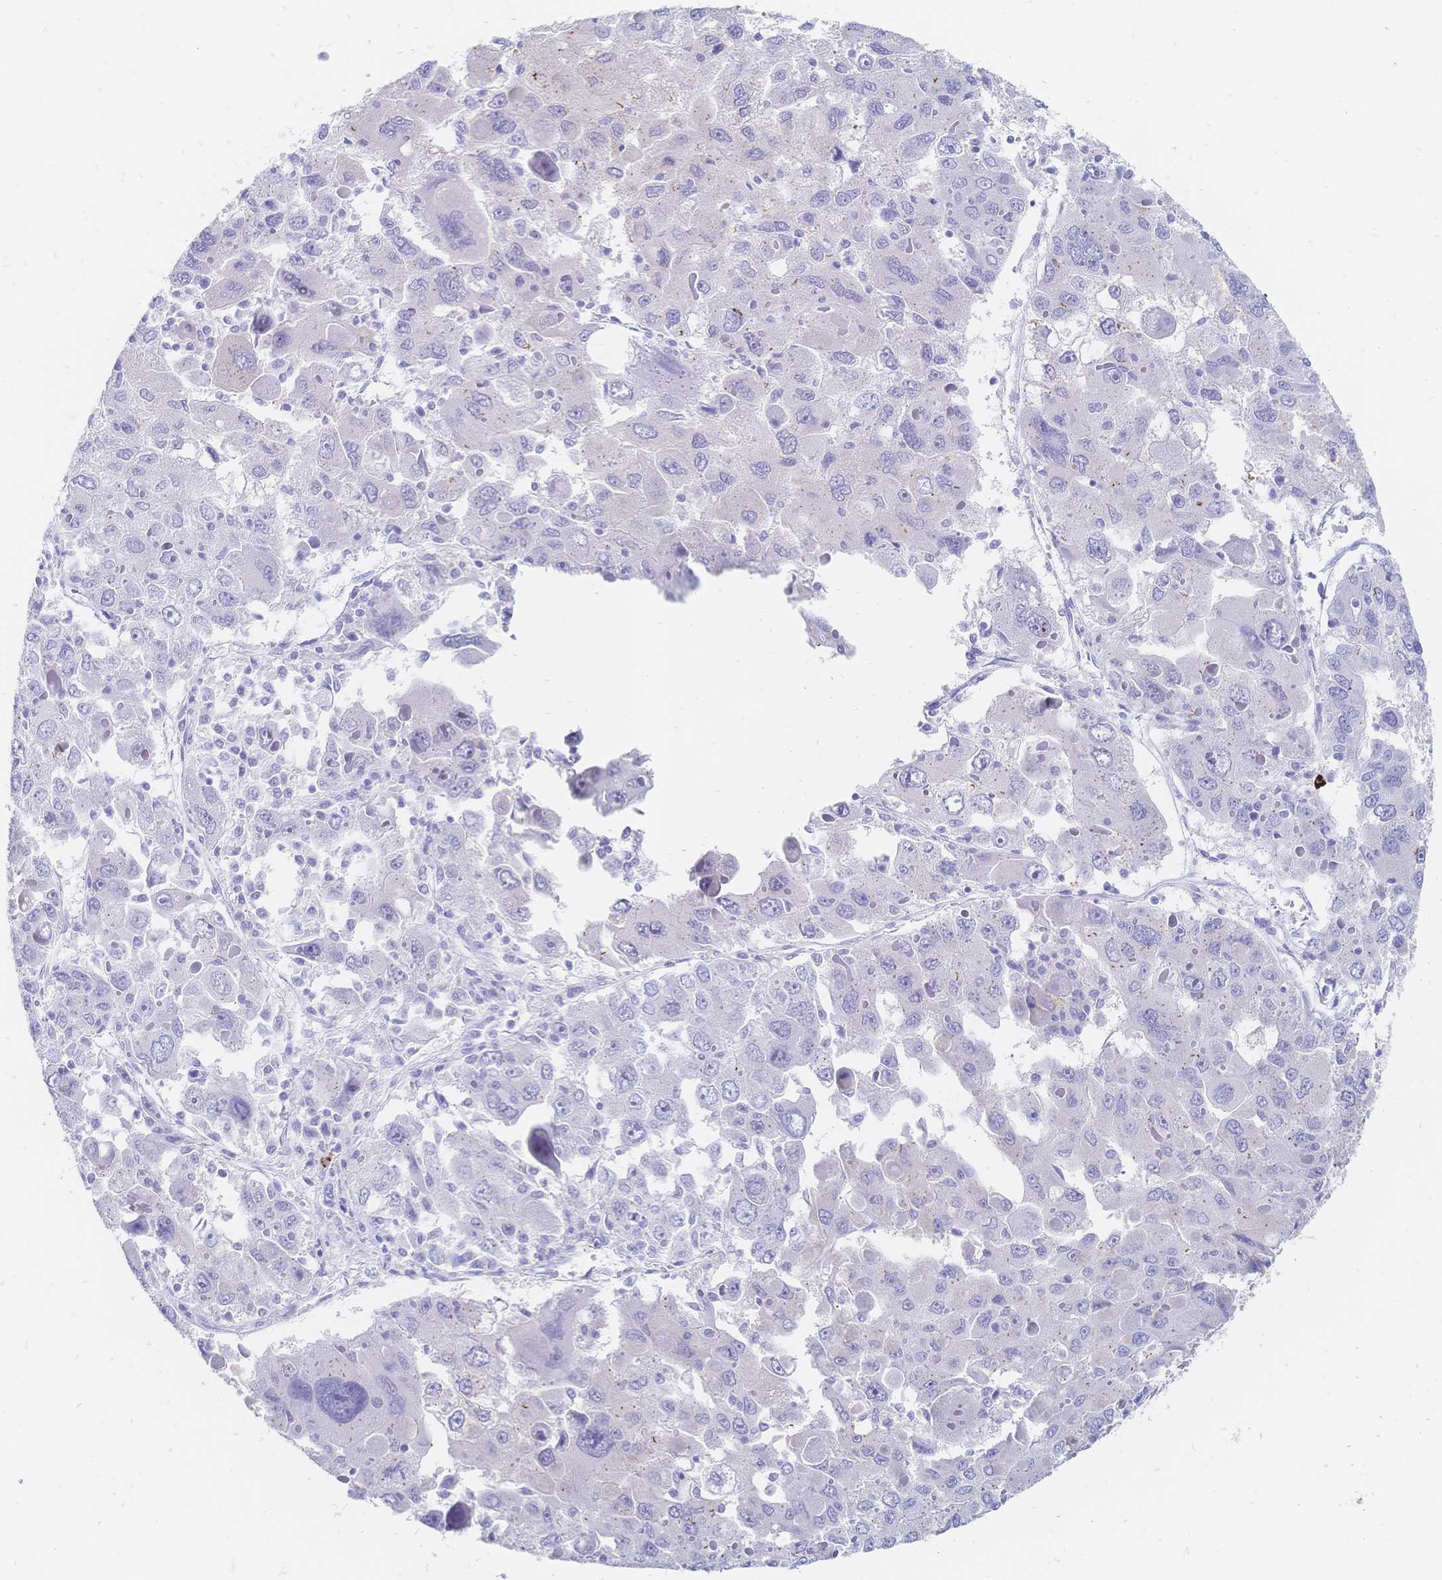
{"staining": {"intensity": "negative", "quantity": "none", "location": "none"}, "tissue": "liver cancer", "cell_type": "Tumor cells", "image_type": "cancer", "snomed": [{"axis": "morphology", "description": "Carcinoma, Hepatocellular, NOS"}, {"axis": "topography", "description": "Liver"}], "caption": "Tumor cells are negative for brown protein staining in hepatocellular carcinoma (liver).", "gene": "PSORS1C2", "patient": {"sex": "female", "age": 41}}